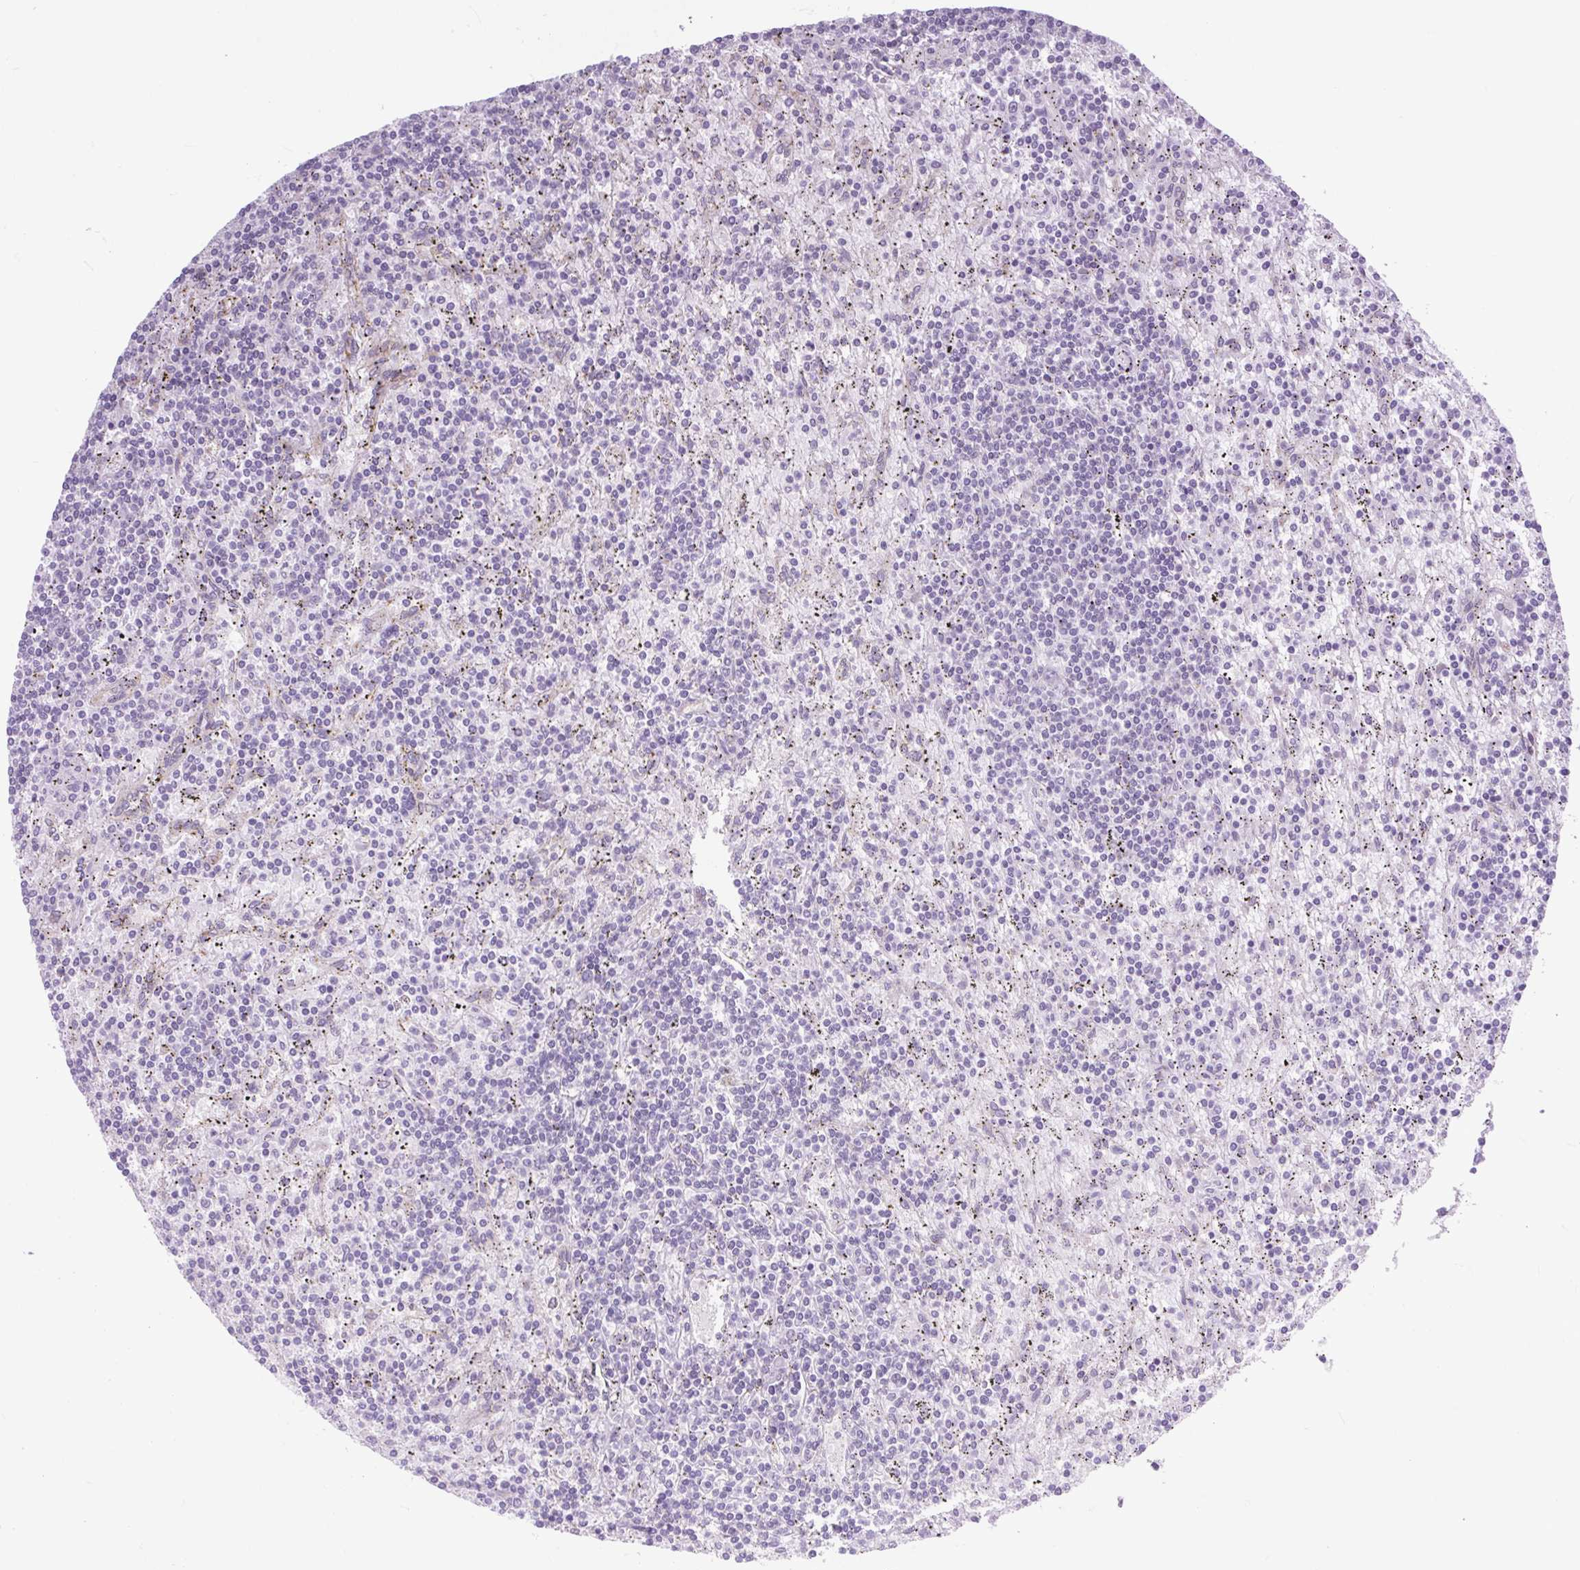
{"staining": {"intensity": "negative", "quantity": "none", "location": "none"}, "tissue": "lymphoma", "cell_type": "Tumor cells", "image_type": "cancer", "snomed": [{"axis": "morphology", "description": "Malignant lymphoma, non-Hodgkin's type, Low grade"}, {"axis": "topography", "description": "Spleen"}], "caption": "Immunohistochemistry (IHC) image of neoplastic tissue: malignant lymphoma, non-Hodgkin's type (low-grade) stained with DAB (3,3'-diaminobenzidine) displays no significant protein positivity in tumor cells.", "gene": "RNASE10", "patient": {"sex": "male", "age": 76}}